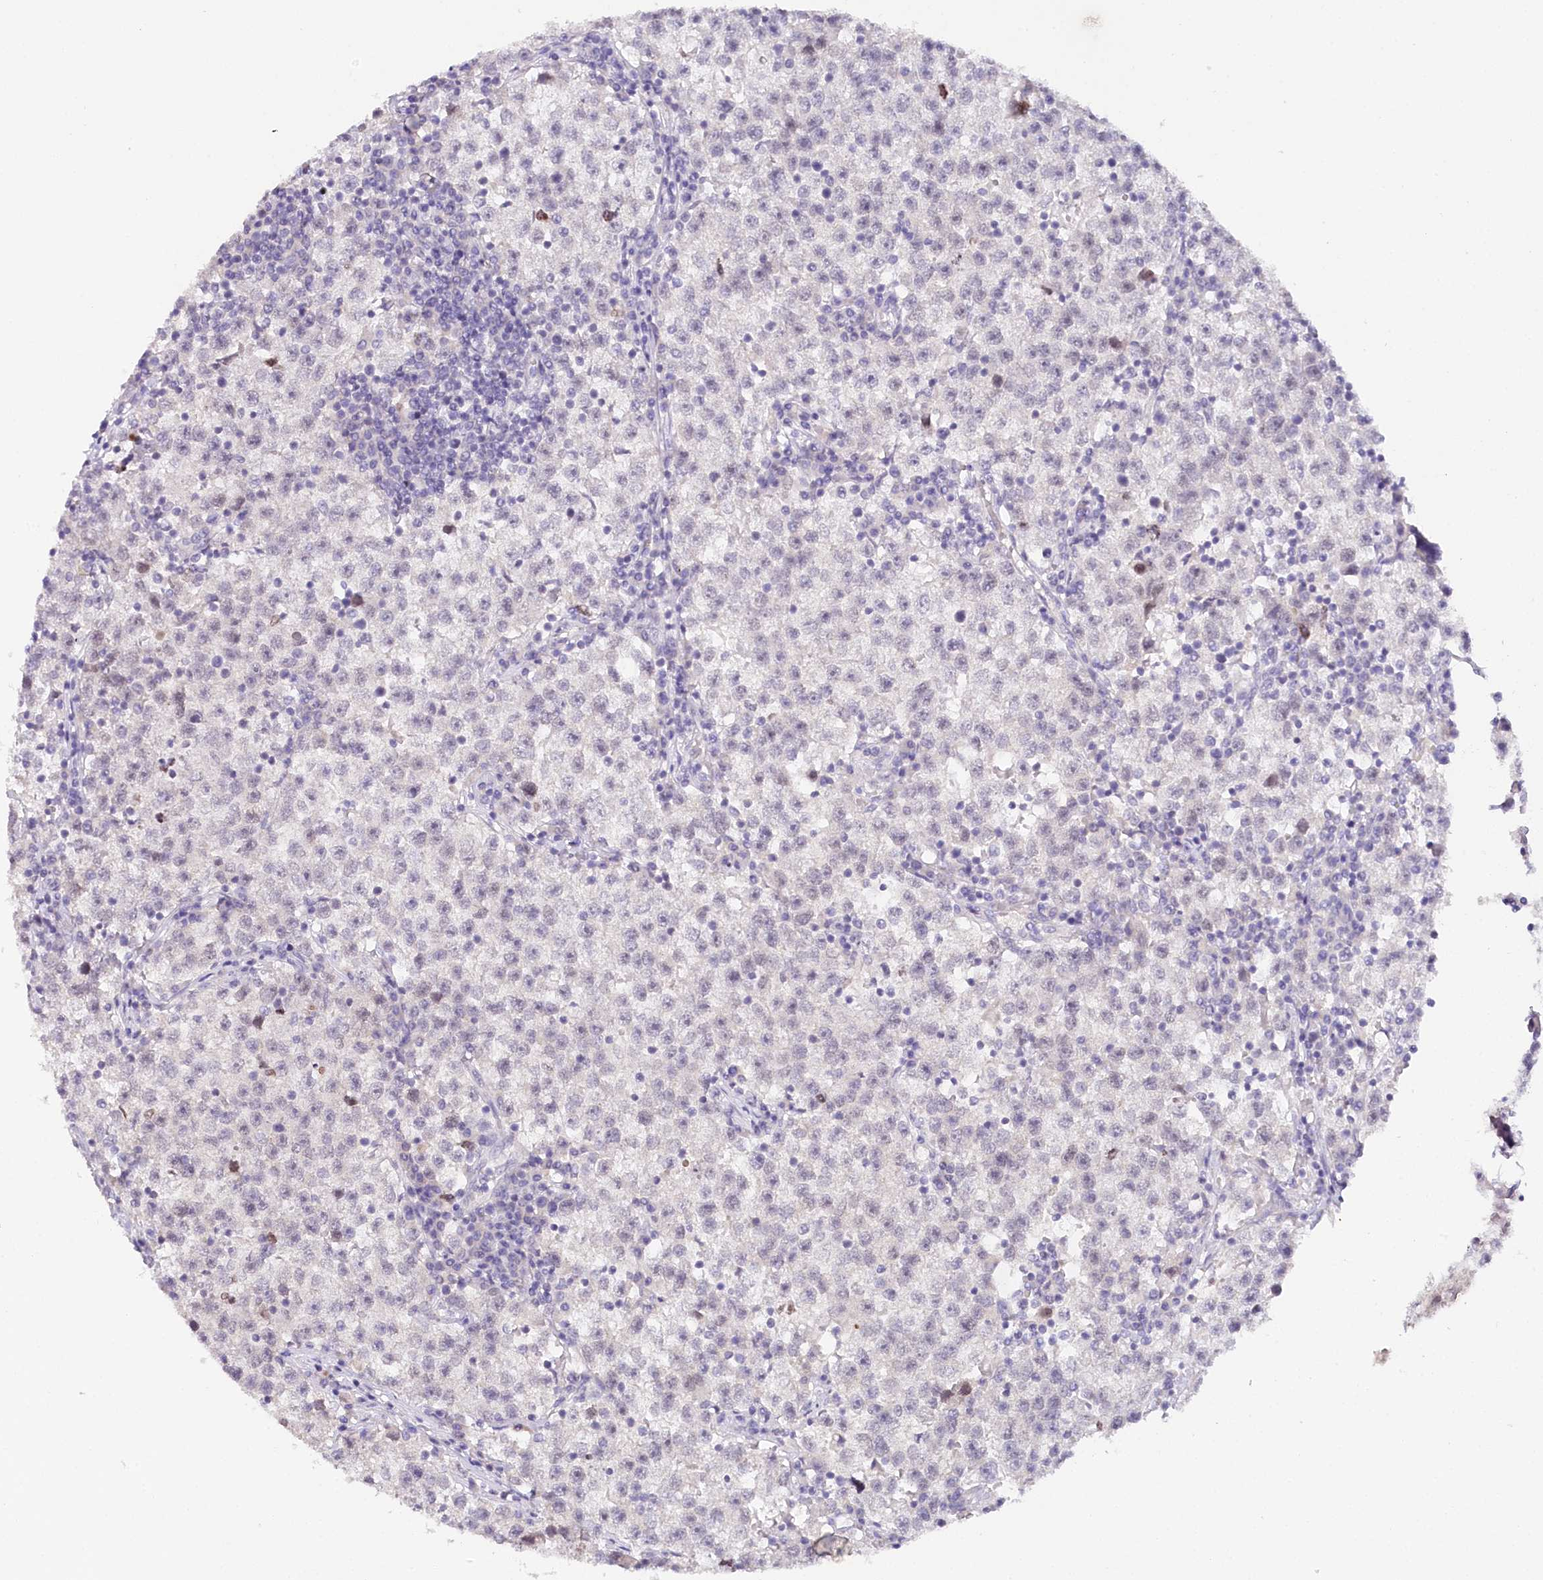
{"staining": {"intensity": "negative", "quantity": "none", "location": "none"}, "tissue": "testis cancer", "cell_type": "Tumor cells", "image_type": "cancer", "snomed": [{"axis": "morphology", "description": "Seminoma, NOS"}, {"axis": "topography", "description": "Testis"}], "caption": "There is no significant positivity in tumor cells of seminoma (testis).", "gene": "TP53", "patient": {"sex": "male", "age": 22}}